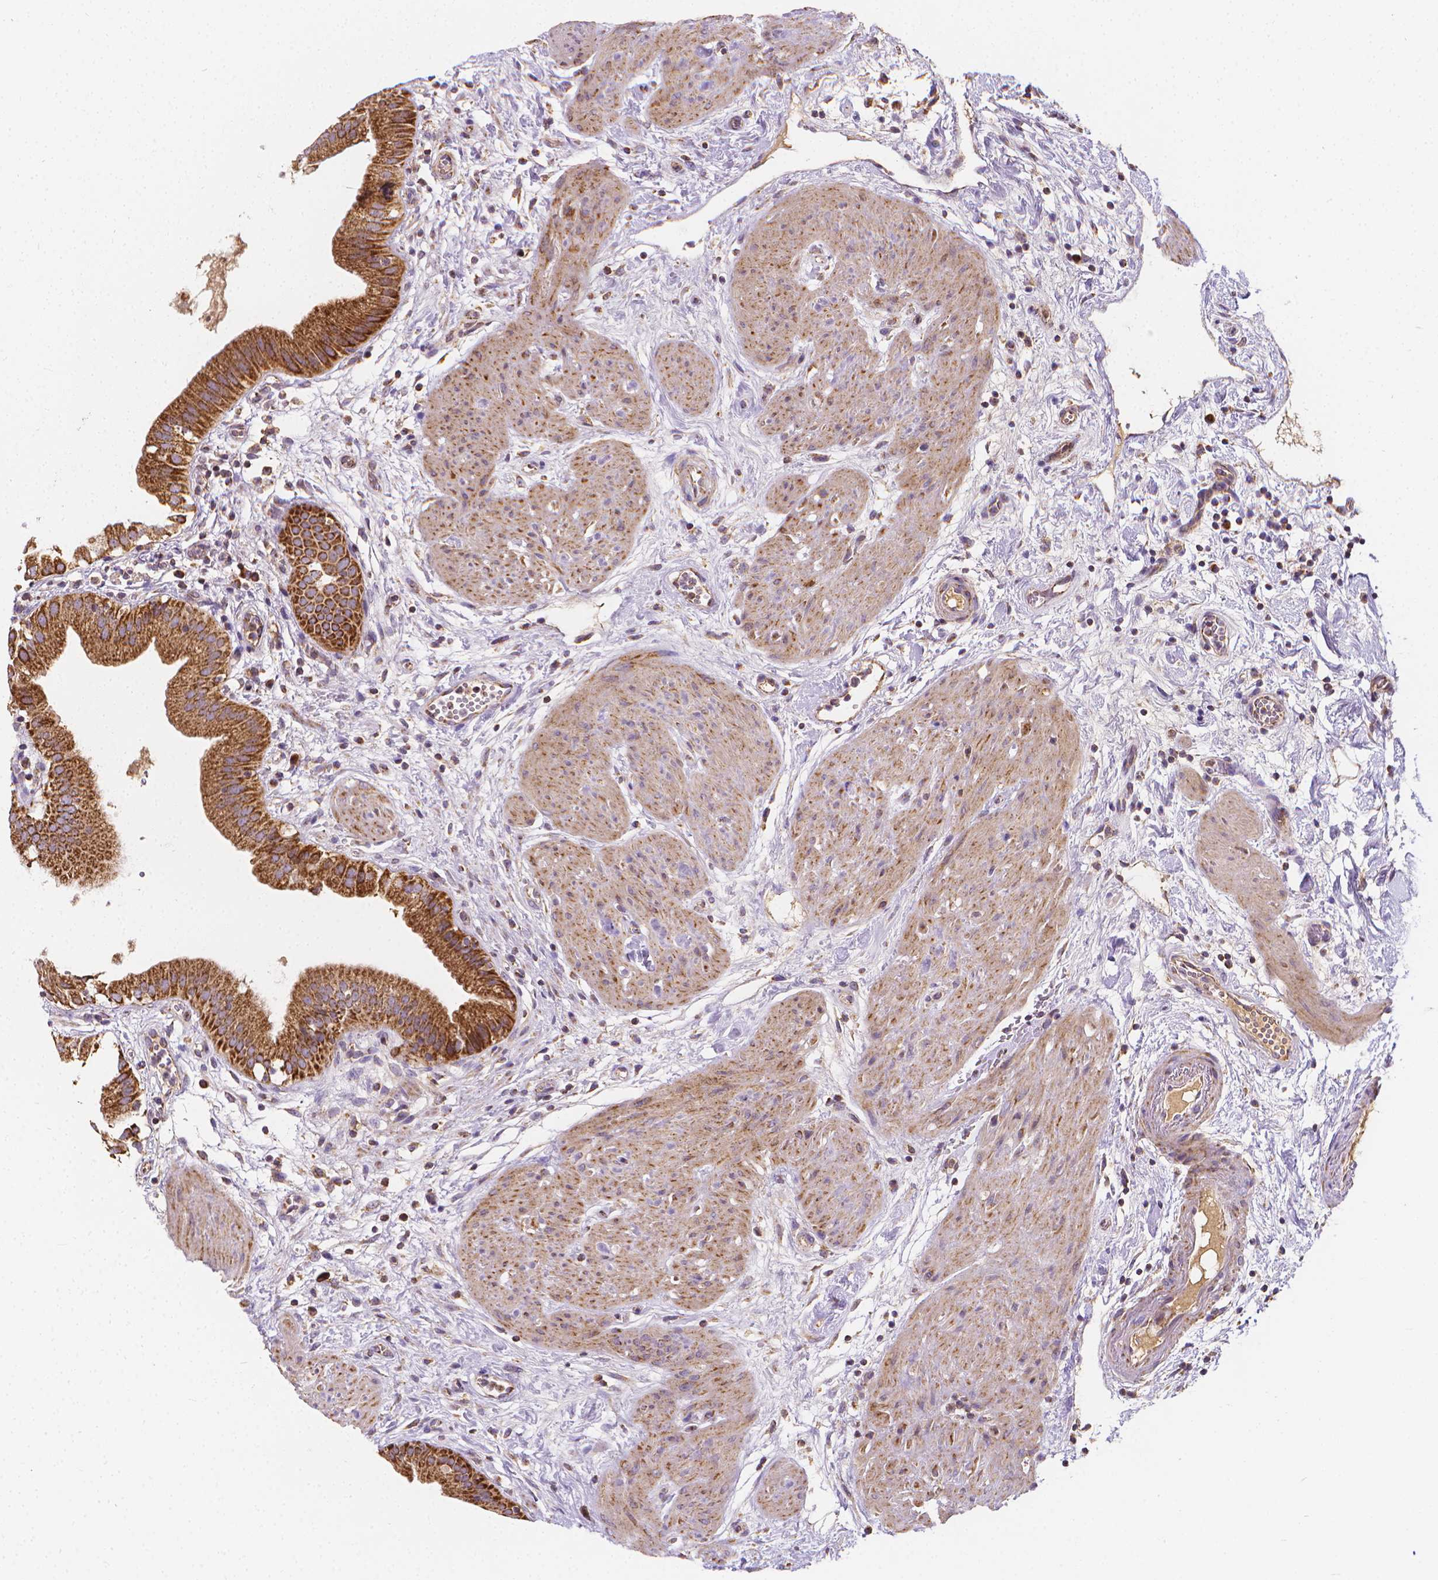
{"staining": {"intensity": "strong", "quantity": ">75%", "location": "cytoplasmic/membranous"}, "tissue": "gallbladder", "cell_type": "Glandular cells", "image_type": "normal", "snomed": [{"axis": "morphology", "description": "Normal tissue, NOS"}, {"axis": "topography", "description": "Gallbladder"}], "caption": "IHC (DAB (3,3'-diaminobenzidine)) staining of unremarkable gallbladder shows strong cytoplasmic/membranous protein positivity in about >75% of glandular cells.", "gene": "SNCAIP", "patient": {"sex": "female", "age": 65}}